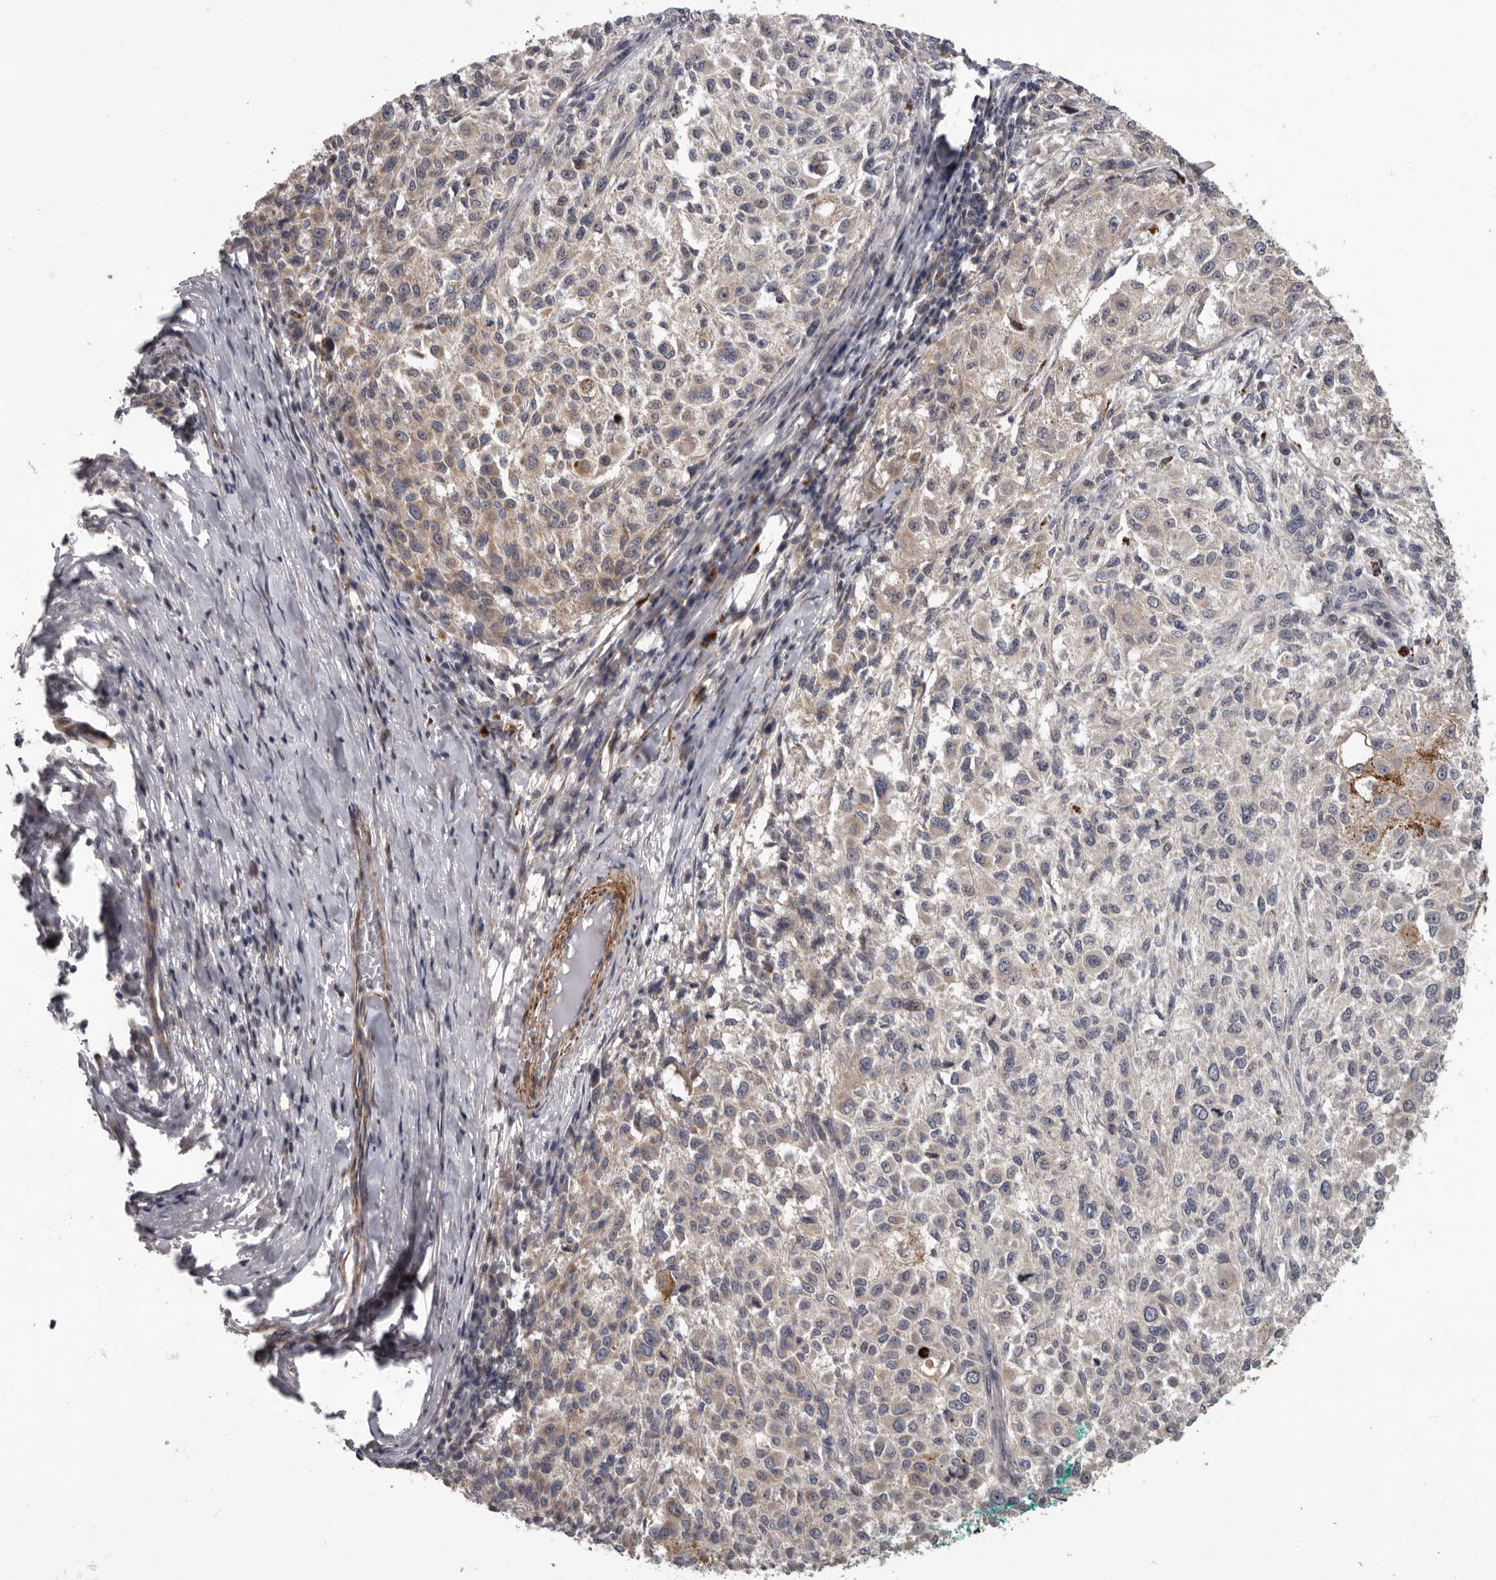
{"staining": {"intensity": "weak", "quantity": "<25%", "location": "cytoplasmic/membranous"}, "tissue": "melanoma", "cell_type": "Tumor cells", "image_type": "cancer", "snomed": [{"axis": "morphology", "description": "Necrosis, NOS"}, {"axis": "morphology", "description": "Malignant melanoma, NOS"}, {"axis": "topography", "description": "Skin"}], "caption": "This photomicrograph is of malignant melanoma stained with immunohistochemistry (IHC) to label a protein in brown with the nuclei are counter-stained blue. There is no positivity in tumor cells.", "gene": "FGFR4", "patient": {"sex": "female", "age": 87}}